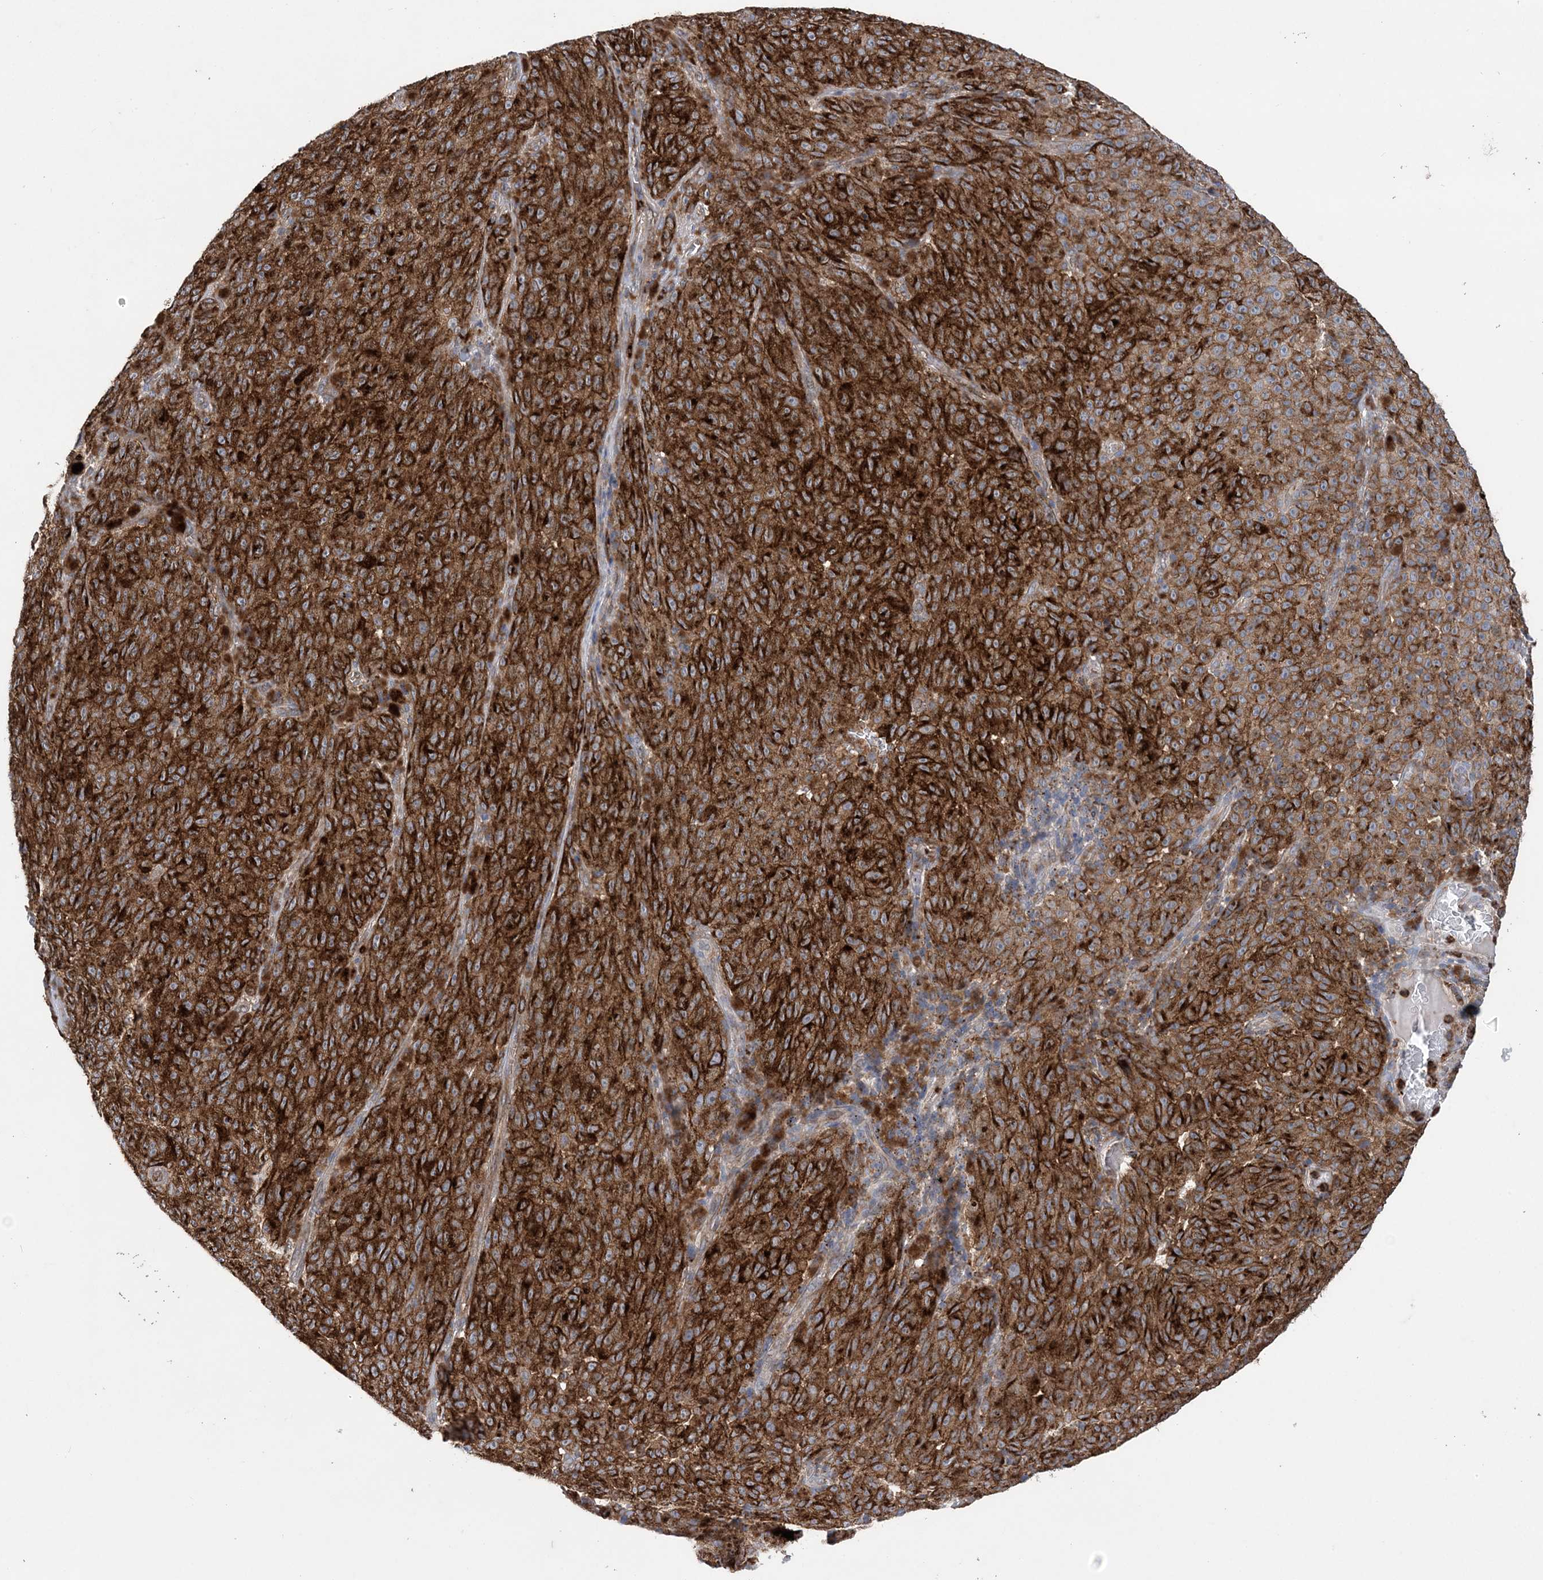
{"staining": {"intensity": "strong", "quantity": ">75%", "location": "cytoplasmic/membranous"}, "tissue": "melanoma", "cell_type": "Tumor cells", "image_type": "cancer", "snomed": [{"axis": "morphology", "description": "Malignant melanoma, NOS"}, {"axis": "topography", "description": "Skin"}], "caption": "DAB immunohistochemical staining of human malignant melanoma exhibits strong cytoplasmic/membranous protein positivity in about >75% of tumor cells.", "gene": "PTTG1IP", "patient": {"sex": "female", "age": 82}}